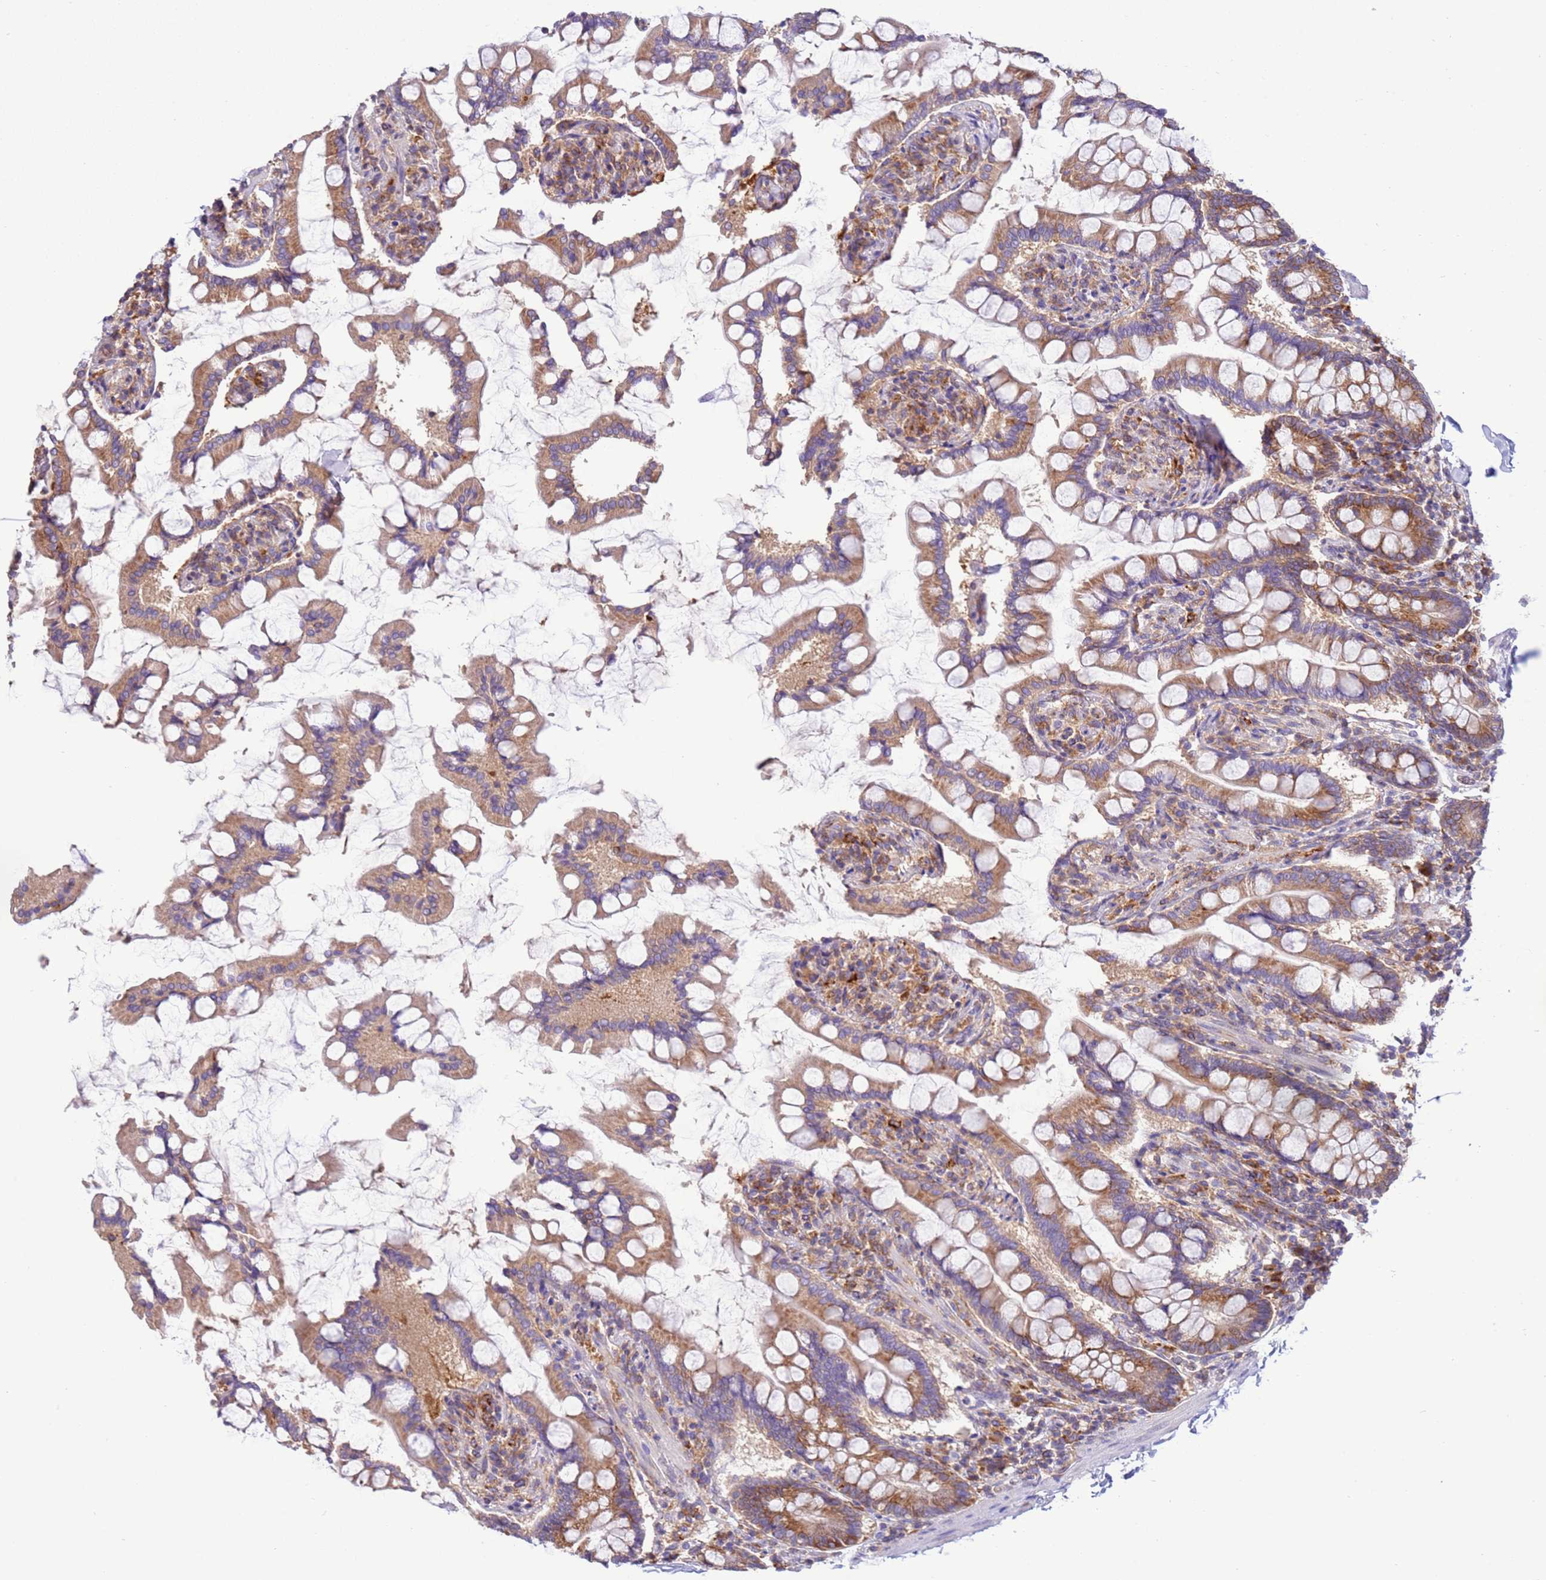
{"staining": {"intensity": "moderate", "quantity": ">75%", "location": "cytoplasmic/membranous"}, "tissue": "small intestine", "cell_type": "Glandular cells", "image_type": "normal", "snomed": [{"axis": "morphology", "description": "Normal tissue, NOS"}, {"axis": "topography", "description": "Small intestine"}], "caption": "IHC histopathology image of benign small intestine stained for a protein (brown), which shows medium levels of moderate cytoplasmic/membranous positivity in about >75% of glandular cells.", "gene": "VARS1", "patient": {"sex": "male", "age": 41}}